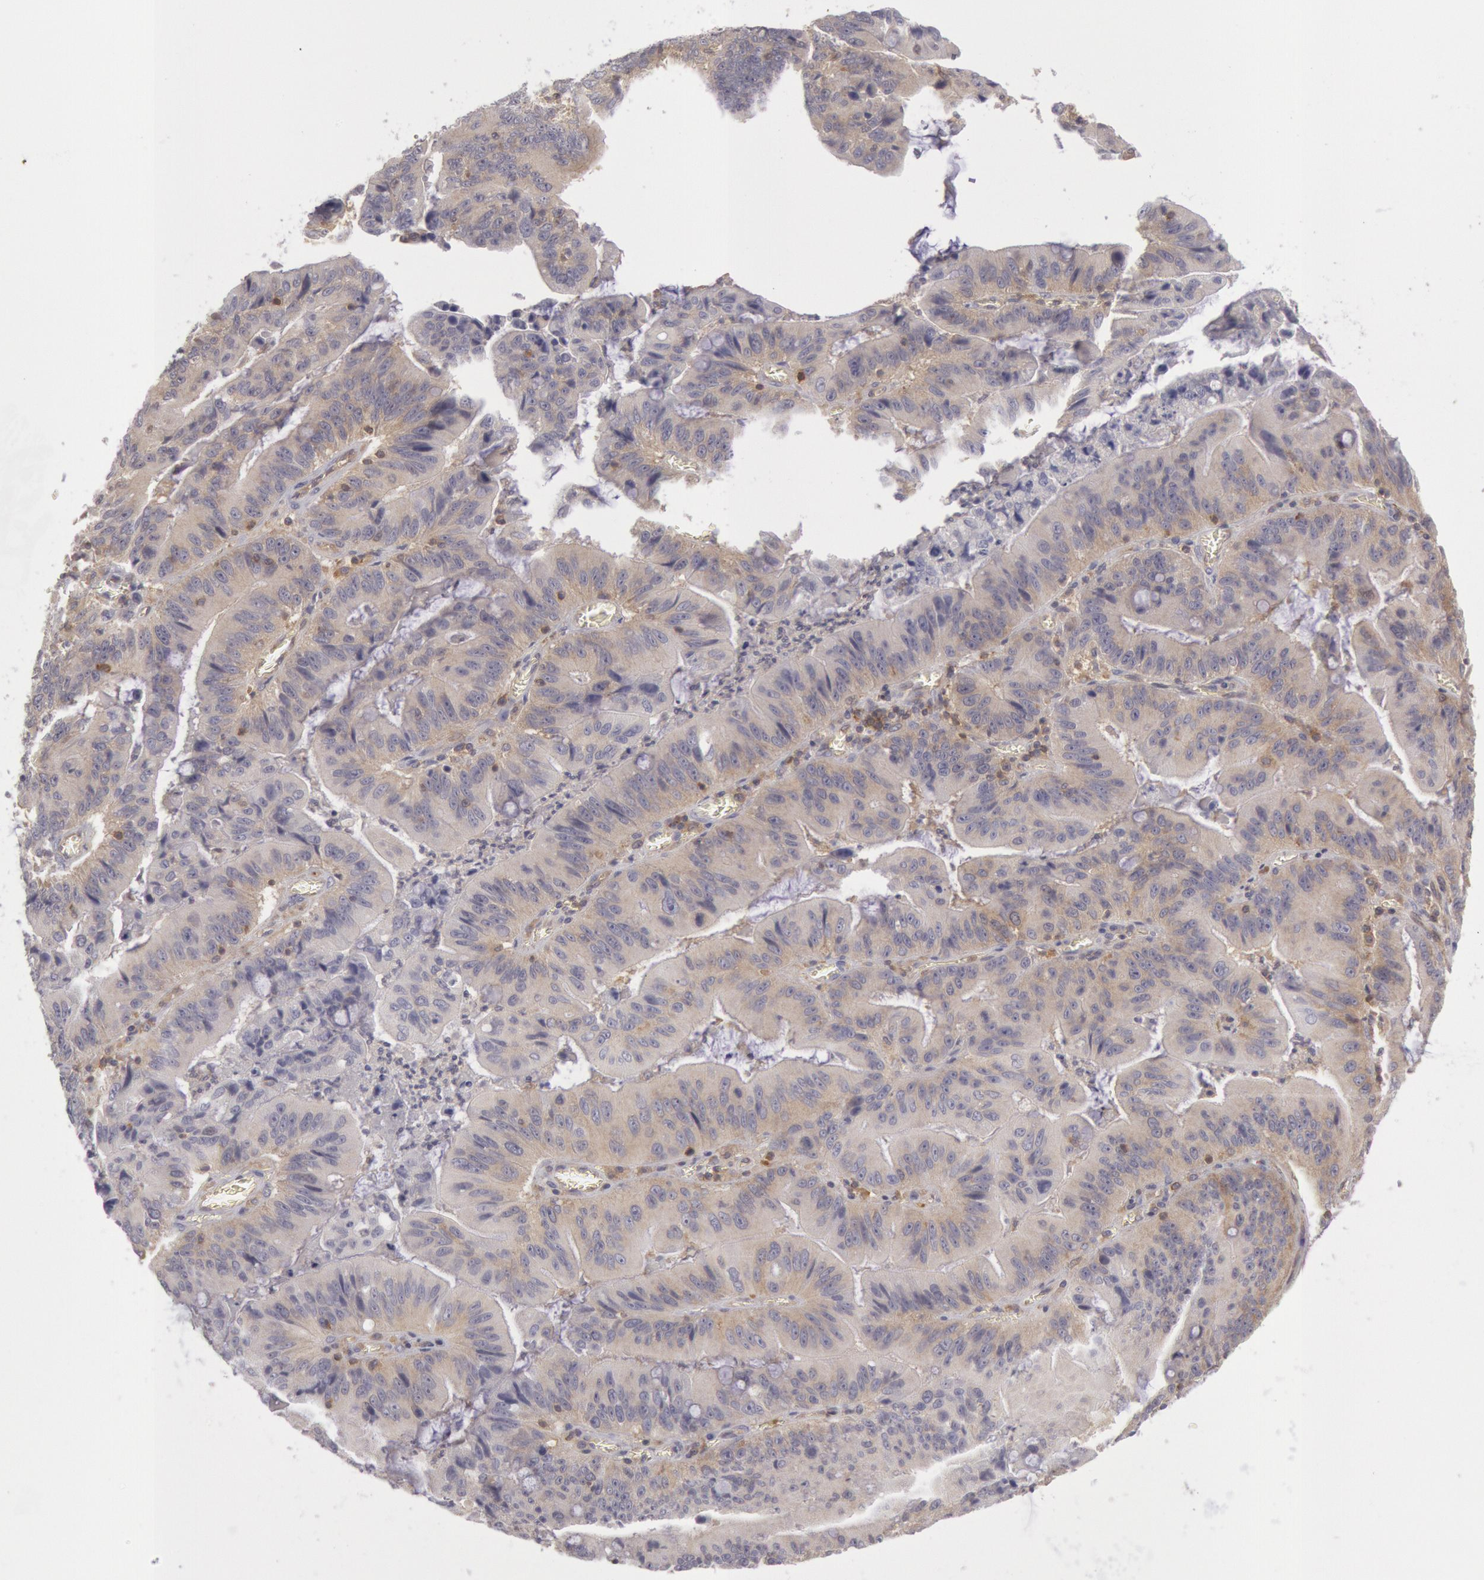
{"staining": {"intensity": "weak", "quantity": ">75%", "location": "cytoplasmic/membranous"}, "tissue": "stomach cancer", "cell_type": "Tumor cells", "image_type": "cancer", "snomed": [{"axis": "morphology", "description": "Adenocarcinoma, NOS"}, {"axis": "topography", "description": "Stomach, upper"}], "caption": "Stomach adenocarcinoma was stained to show a protein in brown. There is low levels of weak cytoplasmic/membranous staining in approximately >75% of tumor cells.", "gene": "IKBKB", "patient": {"sex": "male", "age": 63}}